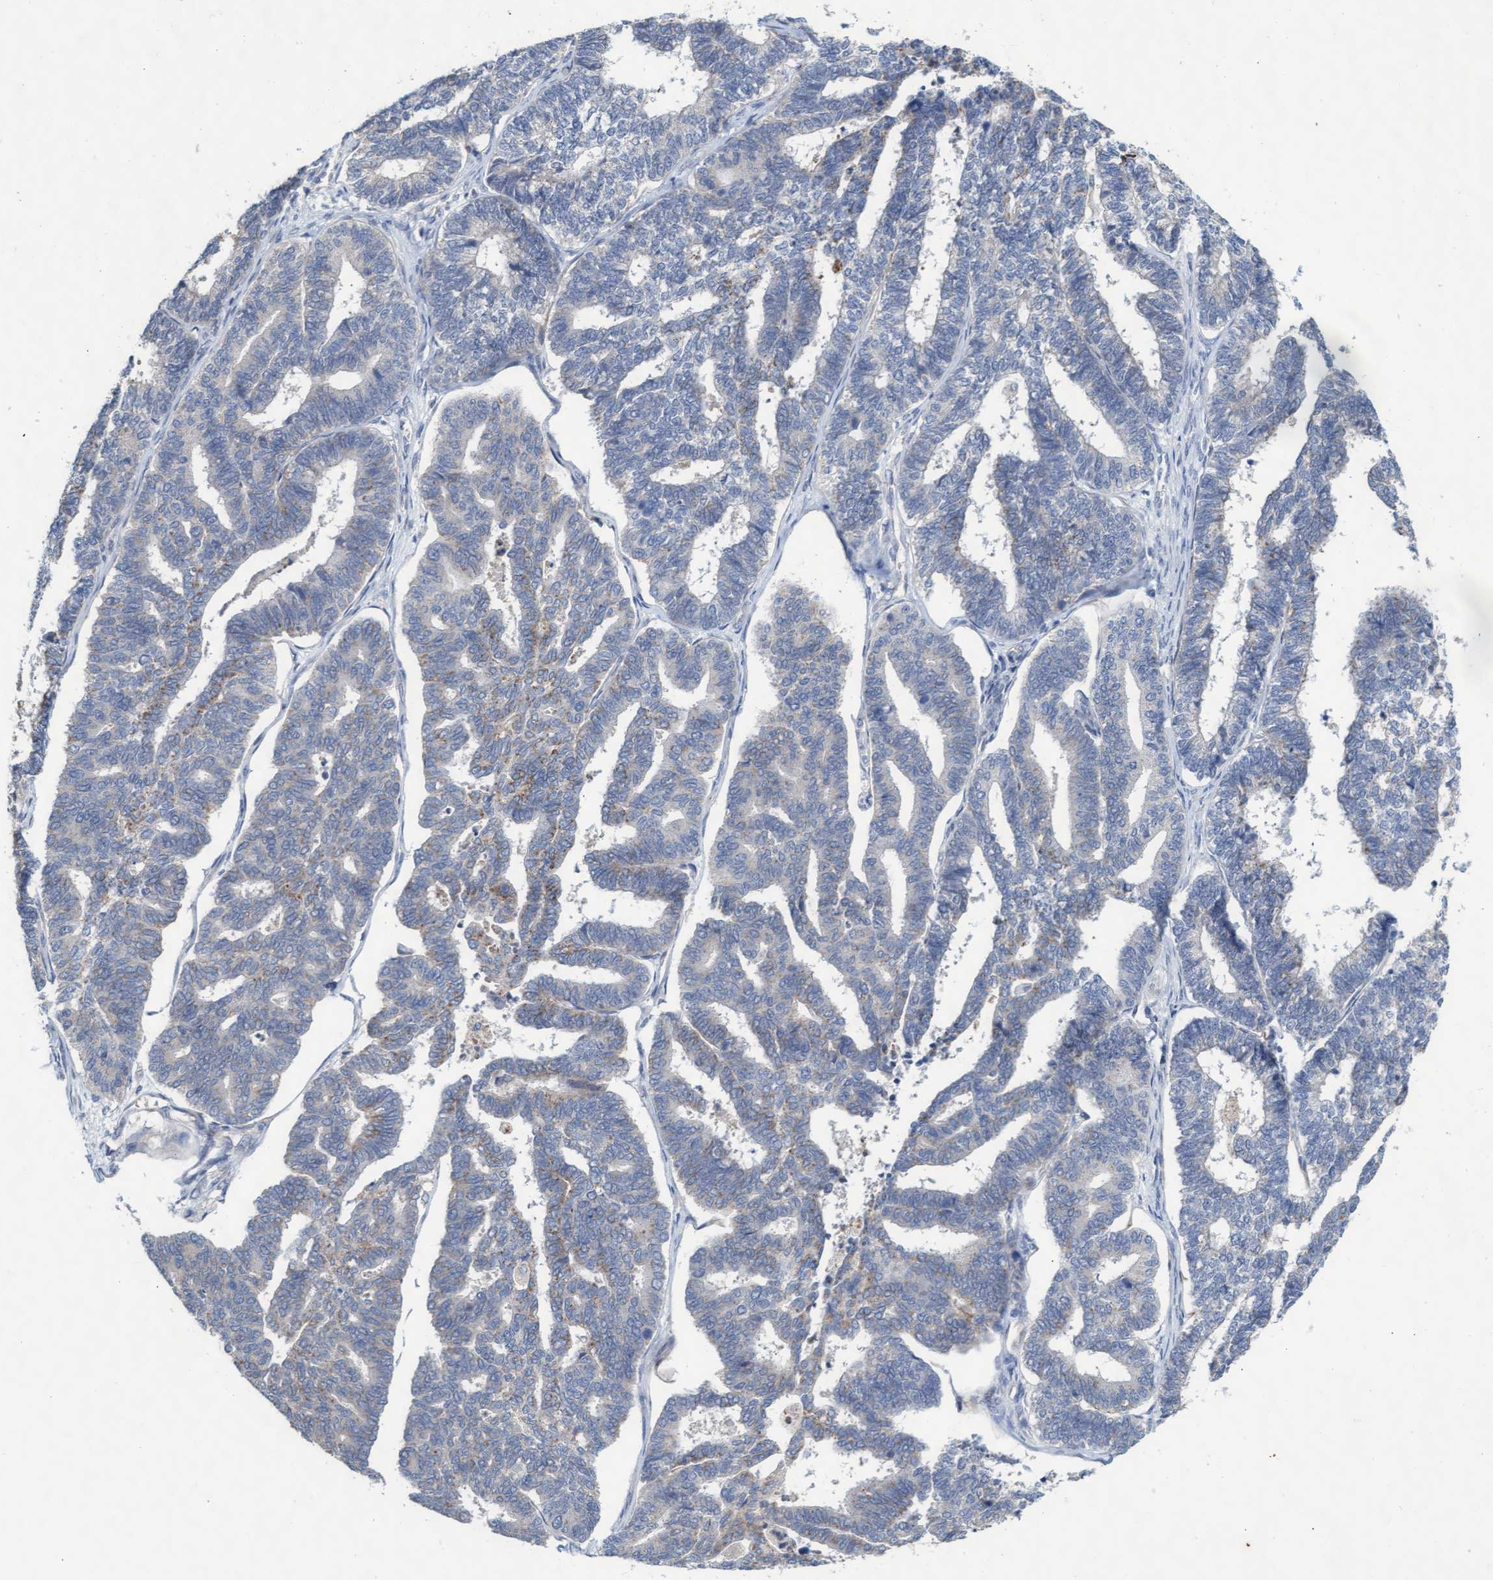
{"staining": {"intensity": "weak", "quantity": "<25%", "location": "cytoplasmic/membranous"}, "tissue": "endometrial cancer", "cell_type": "Tumor cells", "image_type": "cancer", "snomed": [{"axis": "morphology", "description": "Adenocarcinoma, NOS"}, {"axis": "topography", "description": "Endometrium"}], "caption": "High magnification brightfield microscopy of endometrial adenocarcinoma stained with DAB (brown) and counterstained with hematoxylin (blue): tumor cells show no significant staining. (DAB immunohistochemistry (IHC) visualized using brightfield microscopy, high magnification).", "gene": "ABCF2", "patient": {"sex": "female", "age": 70}}